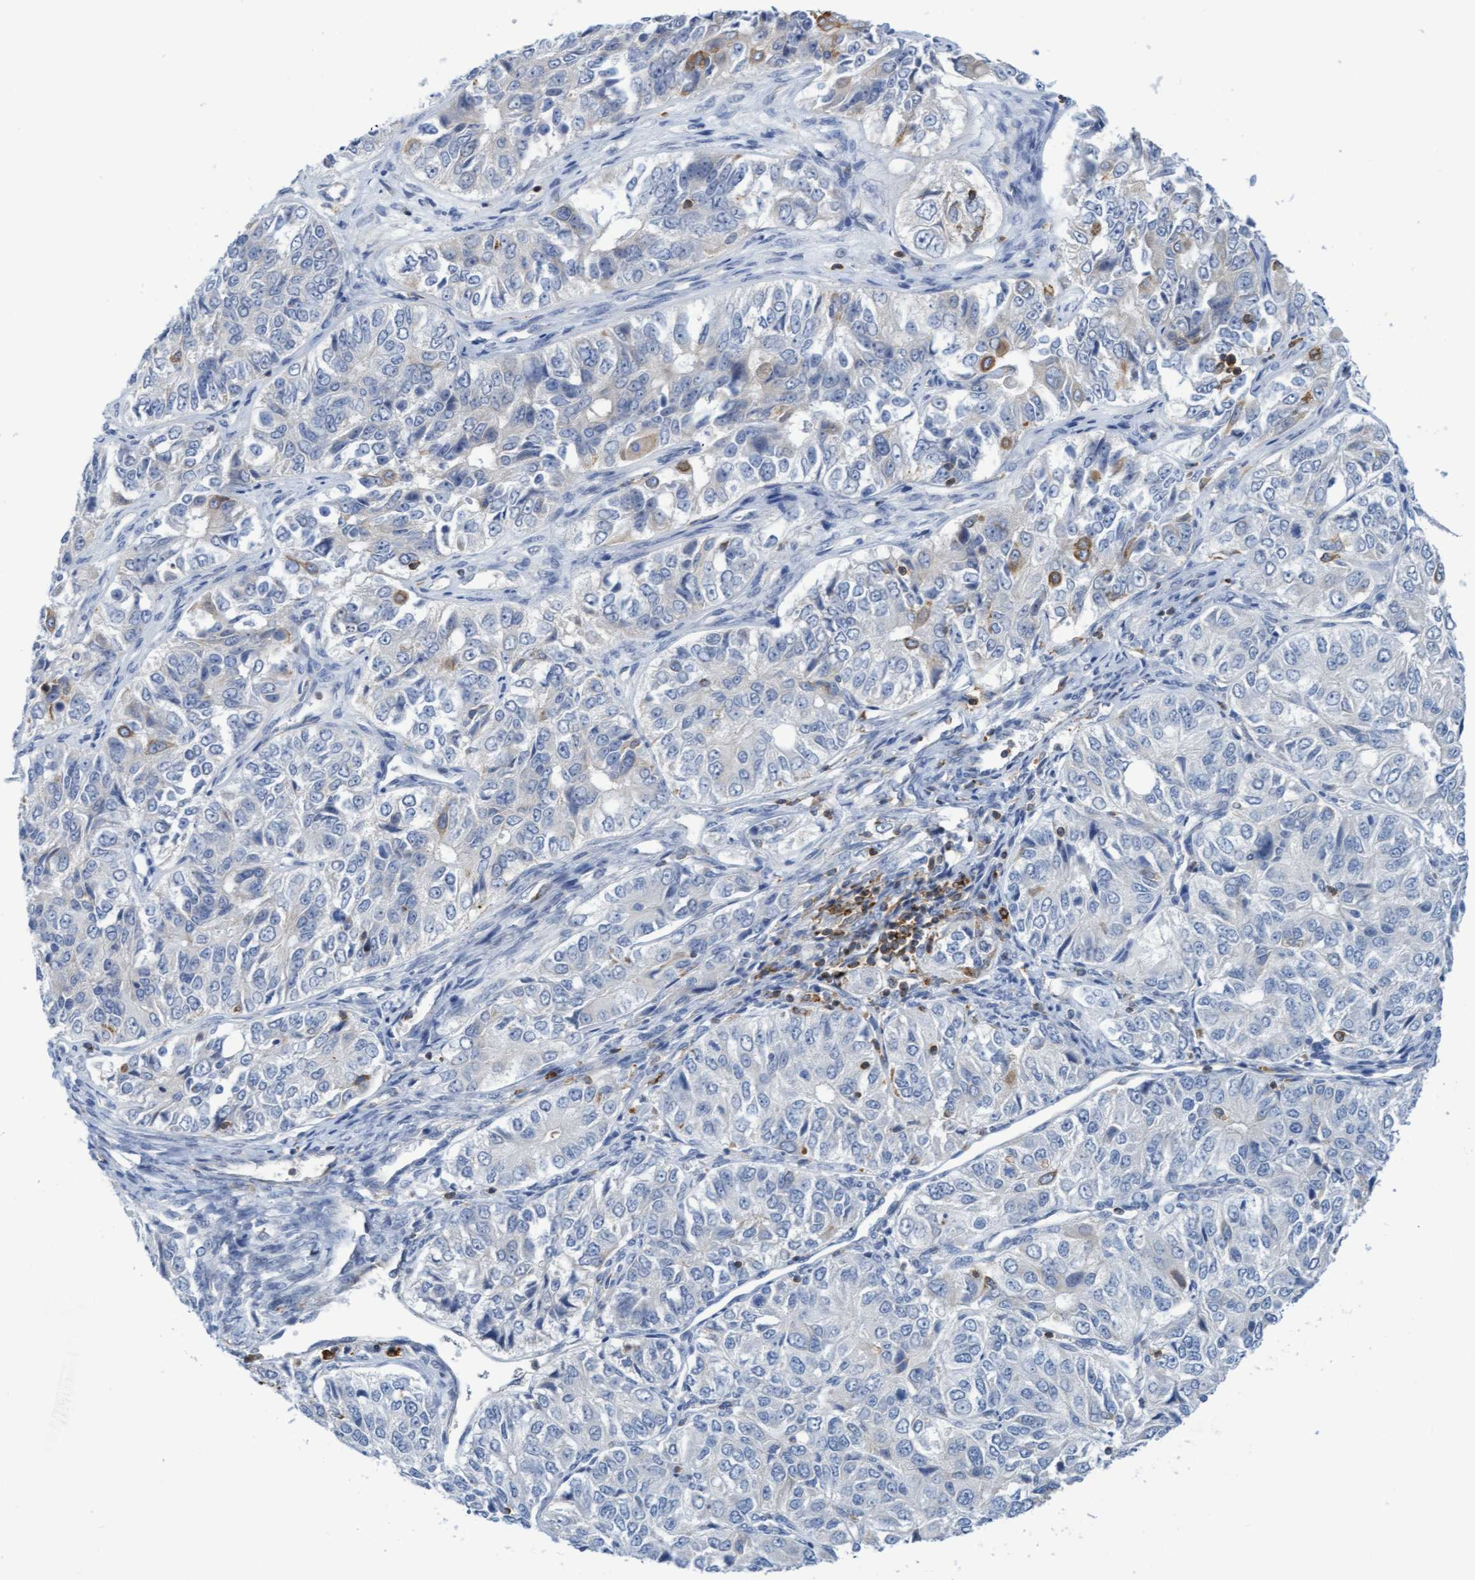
{"staining": {"intensity": "negative", "quantity": "none", "location": "none"}, "tissue": "ovarian cancer", "cell_type": "Tumor cells", "image_type": "cancer", "snomed": [{"axis": "morphology", "description": "Carcinoma, endometroid"}, {"axis": "topography", "description": "Ovary"}], "caption": "A histopathology image of human ovarian endometroid carcinoma is negative for staining in tumor cells.", "gene": "FNBP1", "patient": {"sex": "female", "age": 51}}